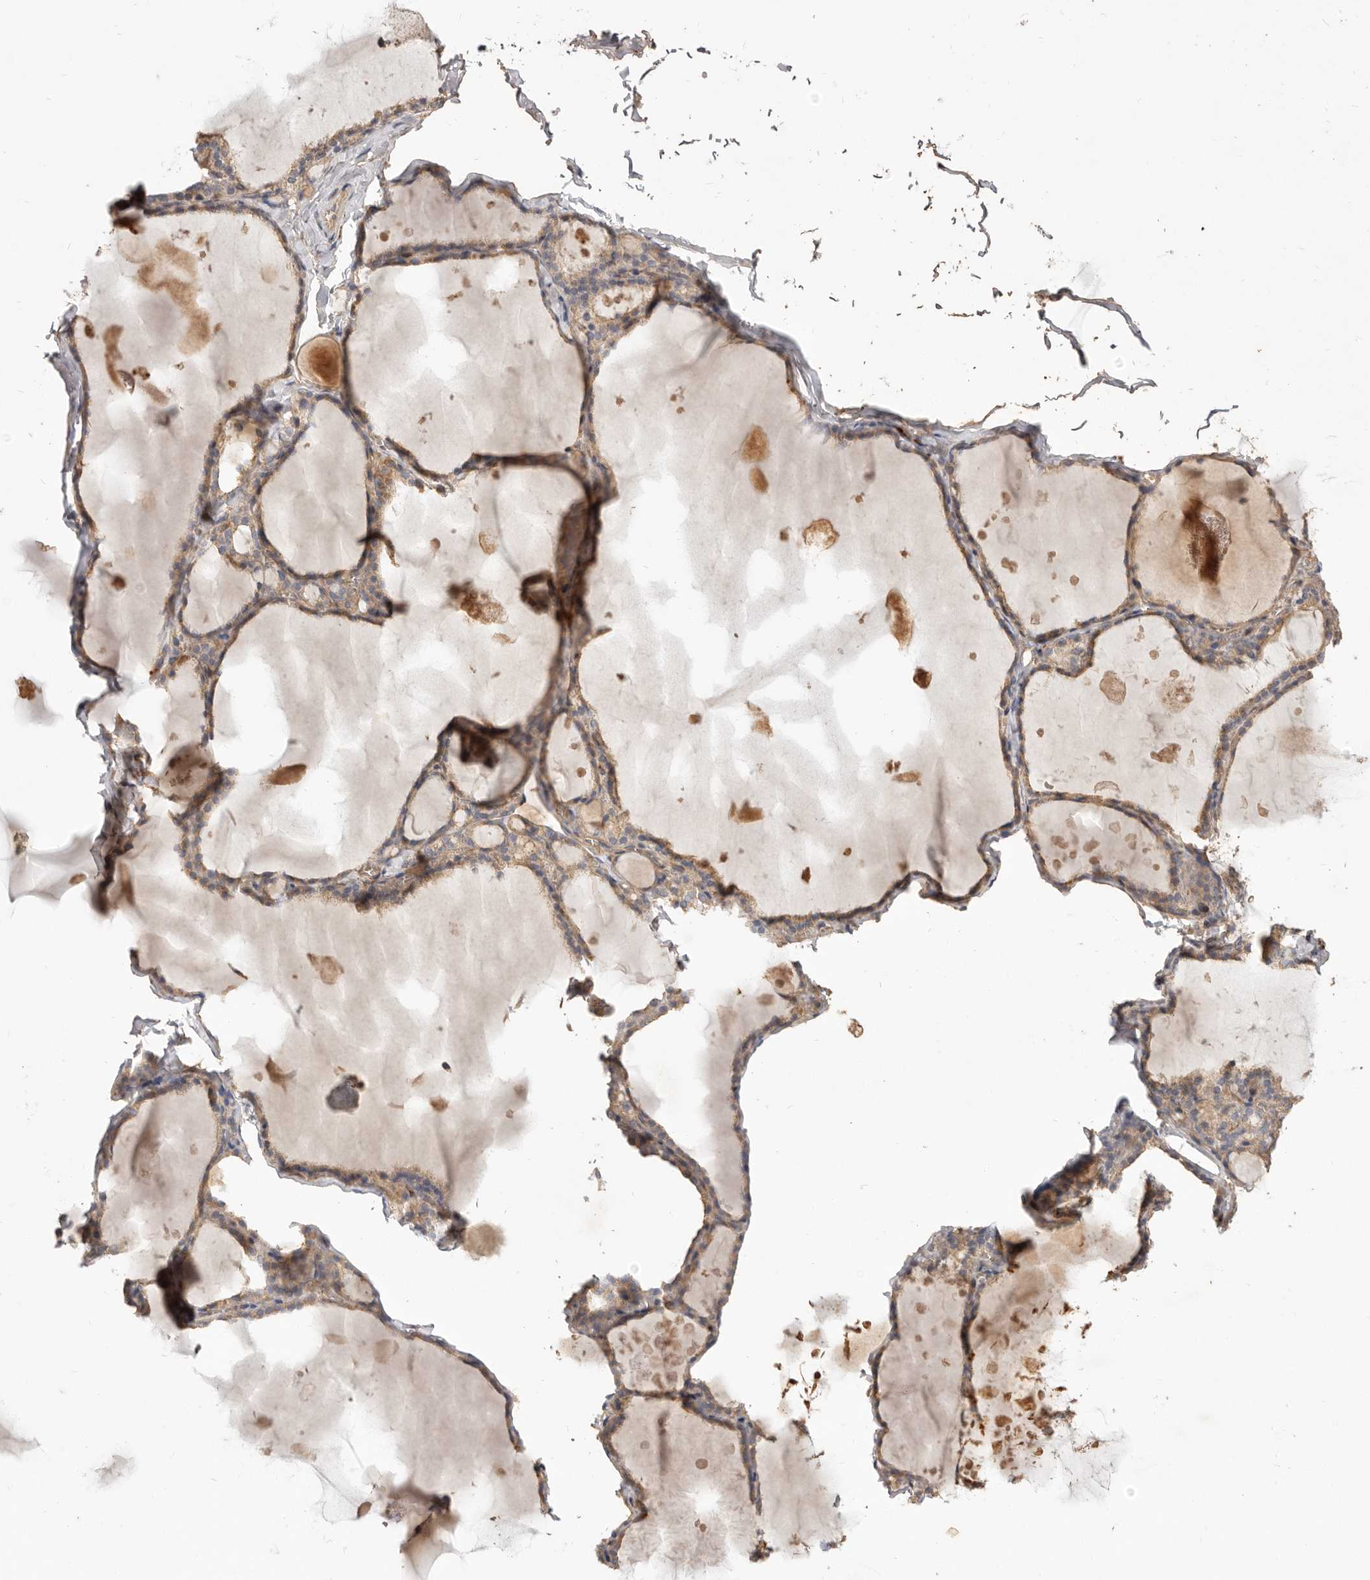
{"staining": {"intensity": "weak", "quantity": ">75%", "location": "cytoplasmic/membranous"}, "tissue": "thyroid gland", "cell_type": "Glandular cells", "image_type": "normal", "snomed": [{"axis": "morphology", "description": "Normal tissue, NOS"}, {"axis": "topography", "description": "Thyroid gland"}], "caption": "Unremarkable thyroid gland reveals weak cytoplasmic/membranous positivity in approximately >75% of glandular cells Using DAB (brown) and hematoxylin (blue) stains, captured at high magnification using brightfield microscopy..", "gene": "ADAMTS9", "patient": {"sex": "male", "age": 56}}